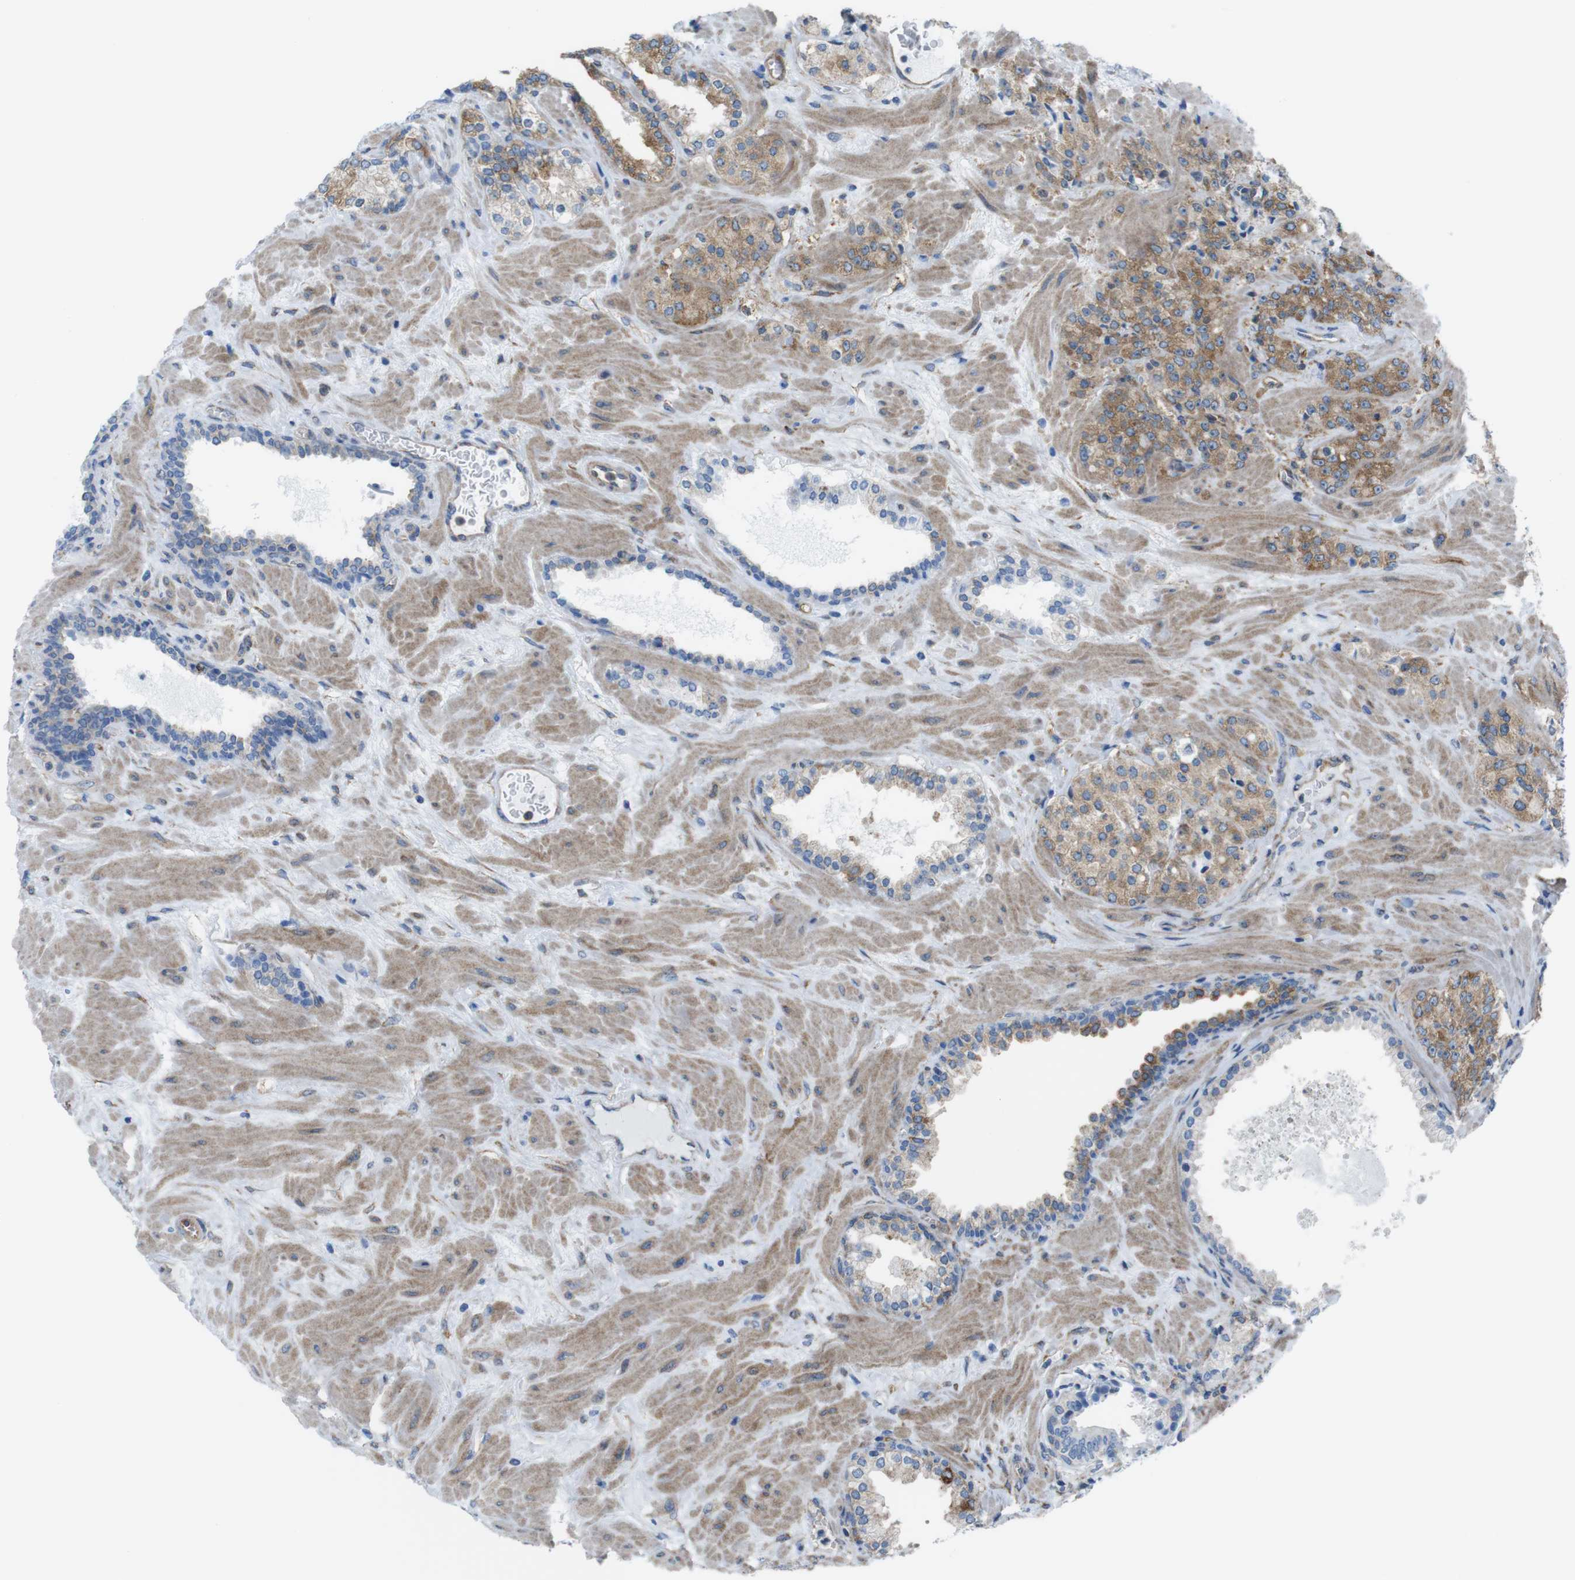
{"staining": {"intensity": "moderate", "quantity": ">75%", "location": "cytoplasmic/membranous"}, "tissue": "prostate cancer", "cell_type": "Tumor cells", "image_type": "cancer", "snomed": [{"axis": "morphology", "description": "Adenocarcinoma, High grade"}, {"axis": "topography", "description": "Prostate"}], "caption": "Human prostate adenocarcinoma (high-grade) stained for a protein (brown) displays moderate cytoplasmic/membranous positive expression in approximately >75% of tumor cells.", "gene": "DIAPH2", "patient": {"sex": "male", "age": 64}}